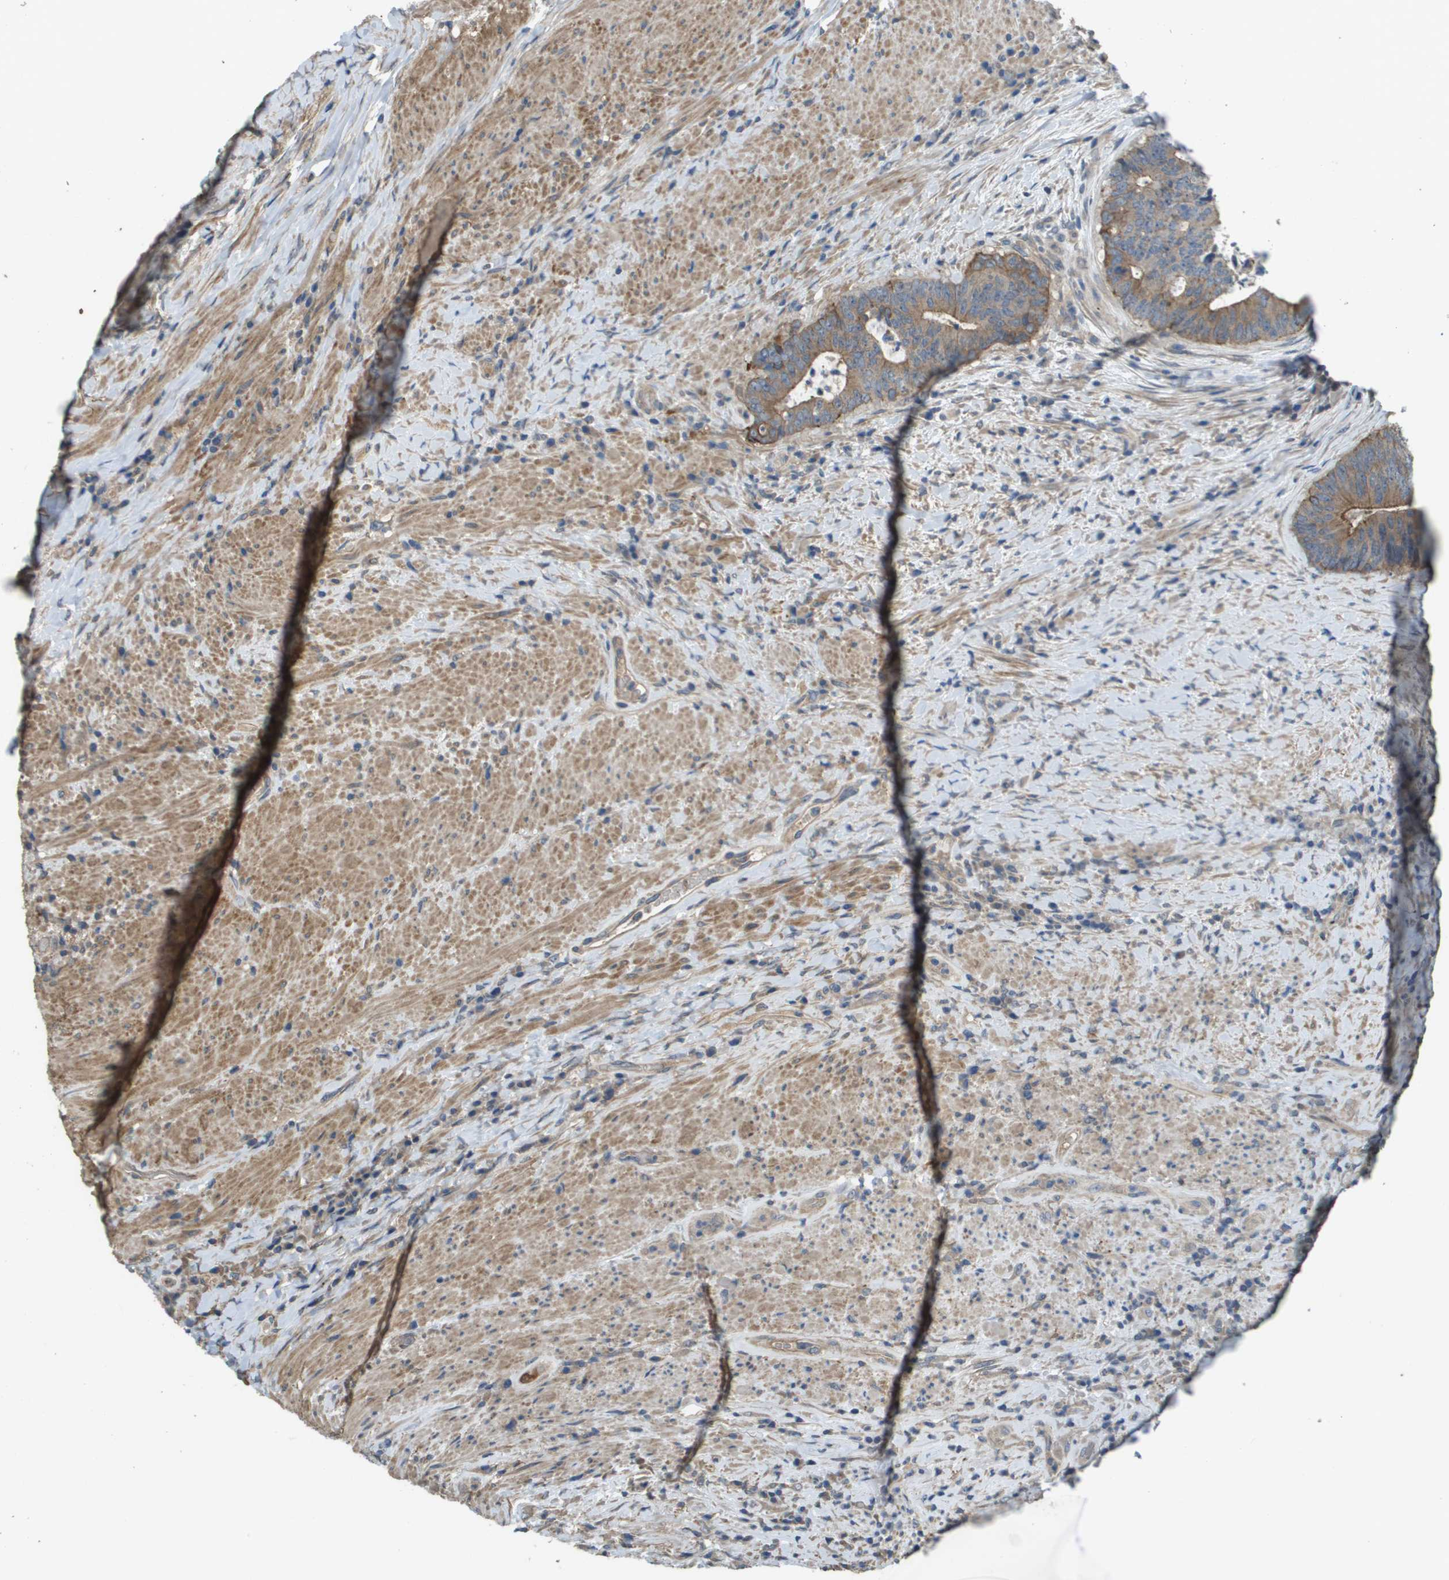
{"staining": {"intensity": "moderate", "quantity": ">75%", "location": "cytoplasmic/membranous"}, "tissue": "colorectal cancer", "cell_type": "Tumor cells", "image_type": "cancer", "snomed": [{"axis": "morphology", "description": "Adenocarcinoma, NOS"}, {"axis": "topography", "description": "Rectum"}], "caption": "This histopathology image exhibits IHC staining of colorectal cancer (adenocarcinoma), with medium moderate cytoplasmic/membranous positivity in approximately >75% of tumor cells.", "gene": "KRT23", "patient": {"sex": "male", "age": 72}}